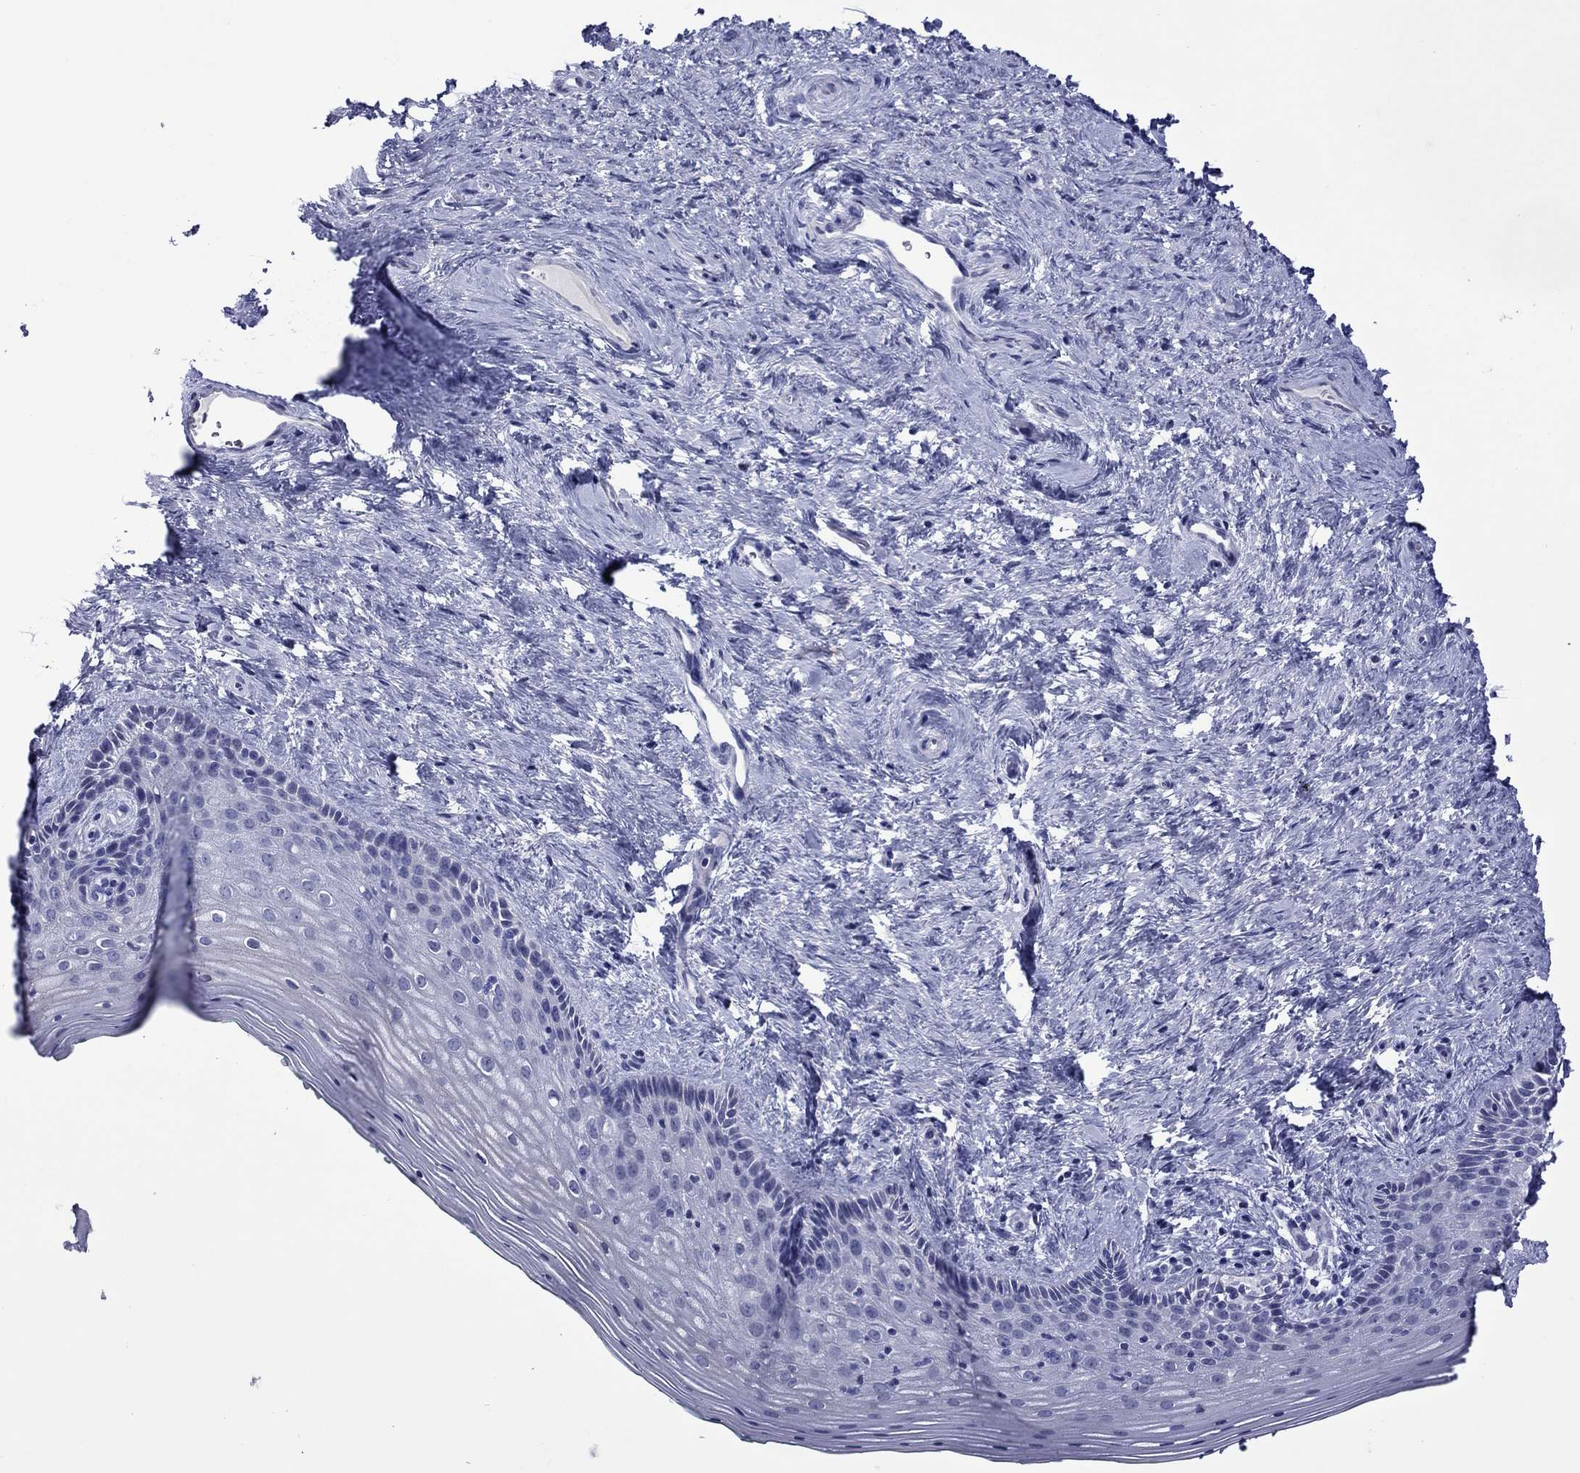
{"staining": {"intensity": "negative", "quantity": "none", "location": "none"}, "tissue": "vagina", "cell_type": "Squamous epithelial cells", "image_type": "normal", "snomed": [{"axis": "morphology", "description": "Normal tissue, NOS"}, {"axis": "topography", "description": "Vagina"}], "caption": "High power microscopy image of an IHC micrograph of unremarkable vagina, revealing no significant staining in squamous epithelial cells.", "gene": "PIWIL1", "patient": {"sex": "female", "age": 45}}